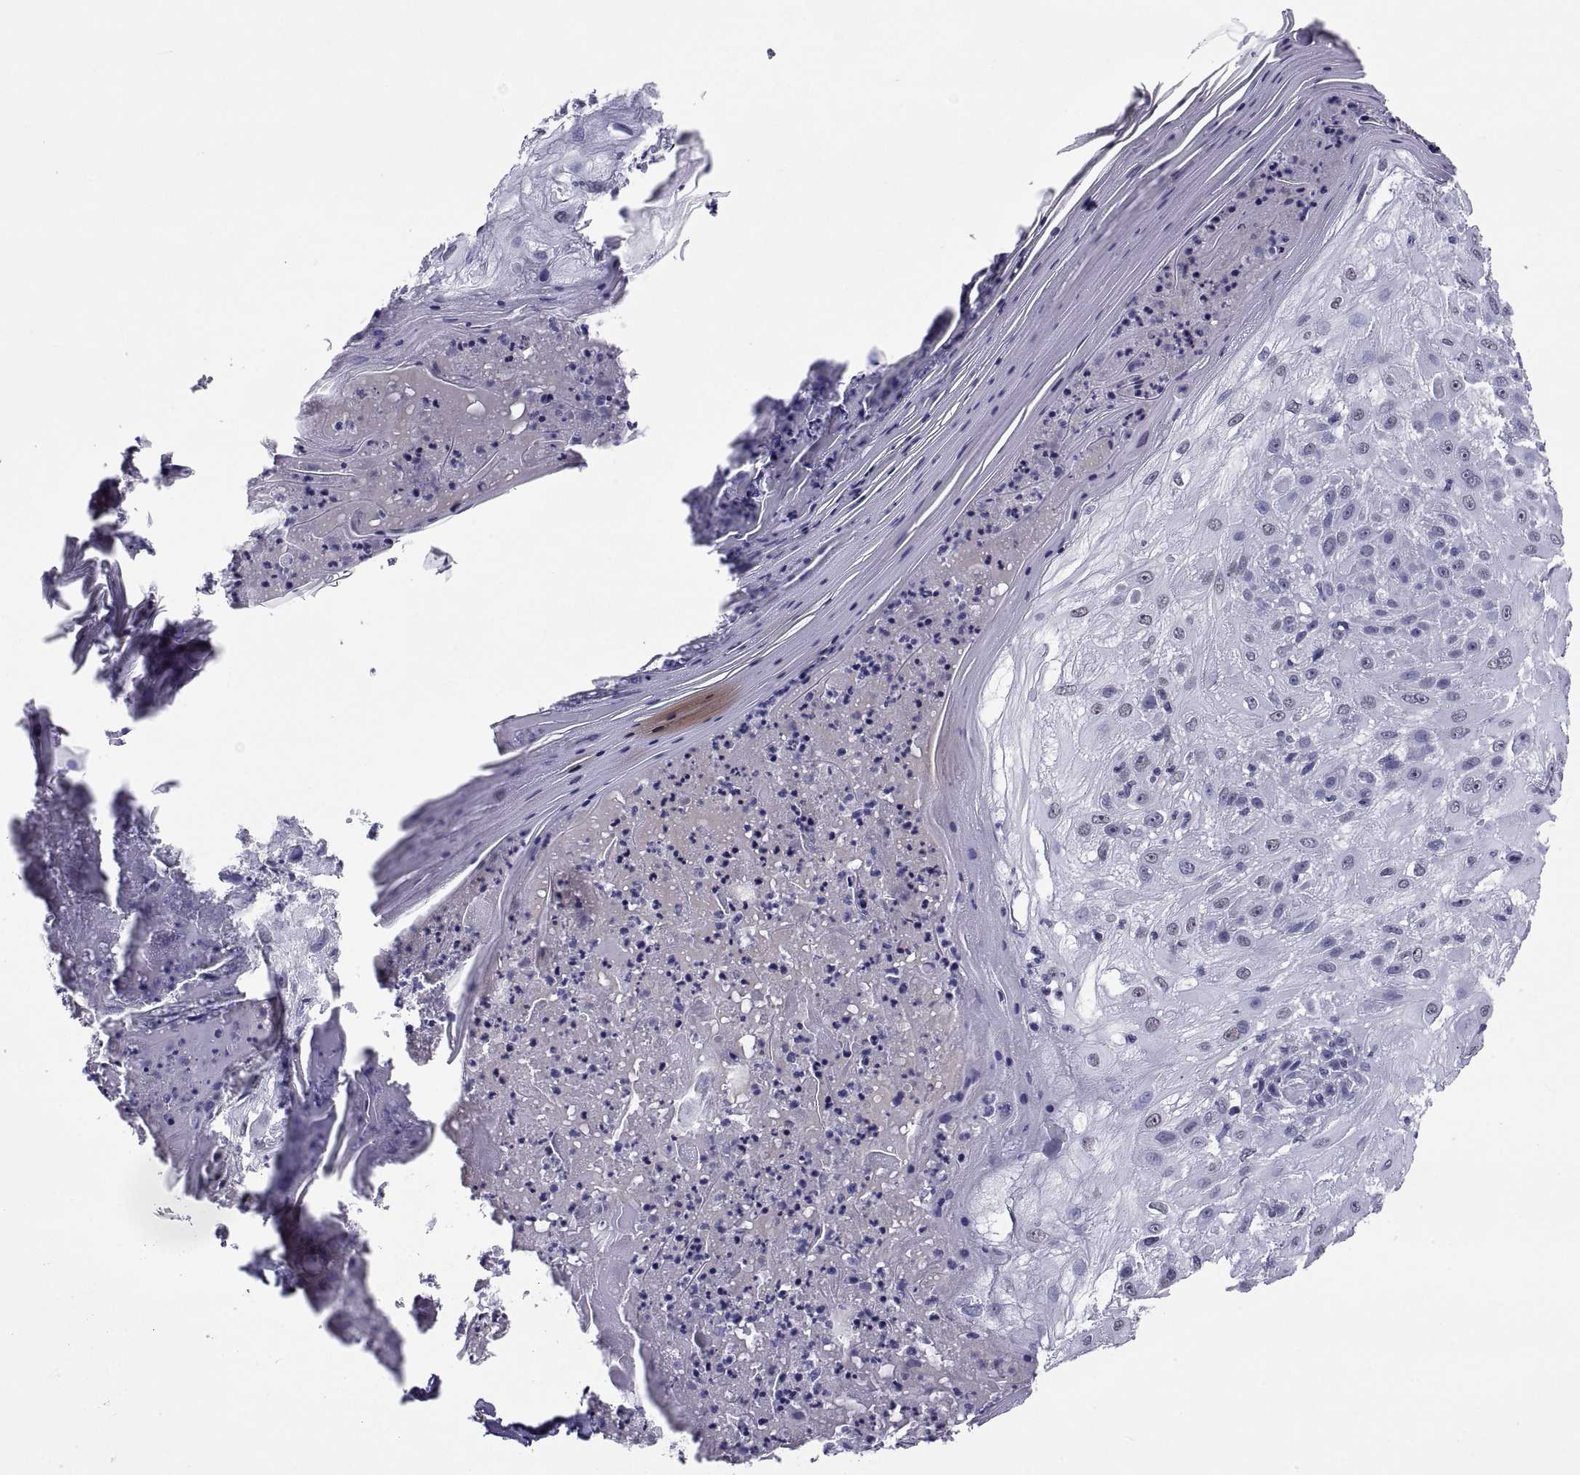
{"staining": {"intensity": "negative", "quantity": "none", "location": "none"}, "tissue": "skin cancer", "cell_type": "Tumor cells", "image_type": "cancer", "snomed": [{"axis": "morphology", "description": "Normal tissue, NOS"}, {"axis": "morphology", "description": "Squamous cell carcinoma, NOS"}, {"axis": "topography", "description": "Skin"}], "caption": "Skin cancer stained for a protein using immunohistochemistry reveals no expression tumor cells.", "gene": "TGFBR3L", "patient": {"sex": "female", "age": 83}}